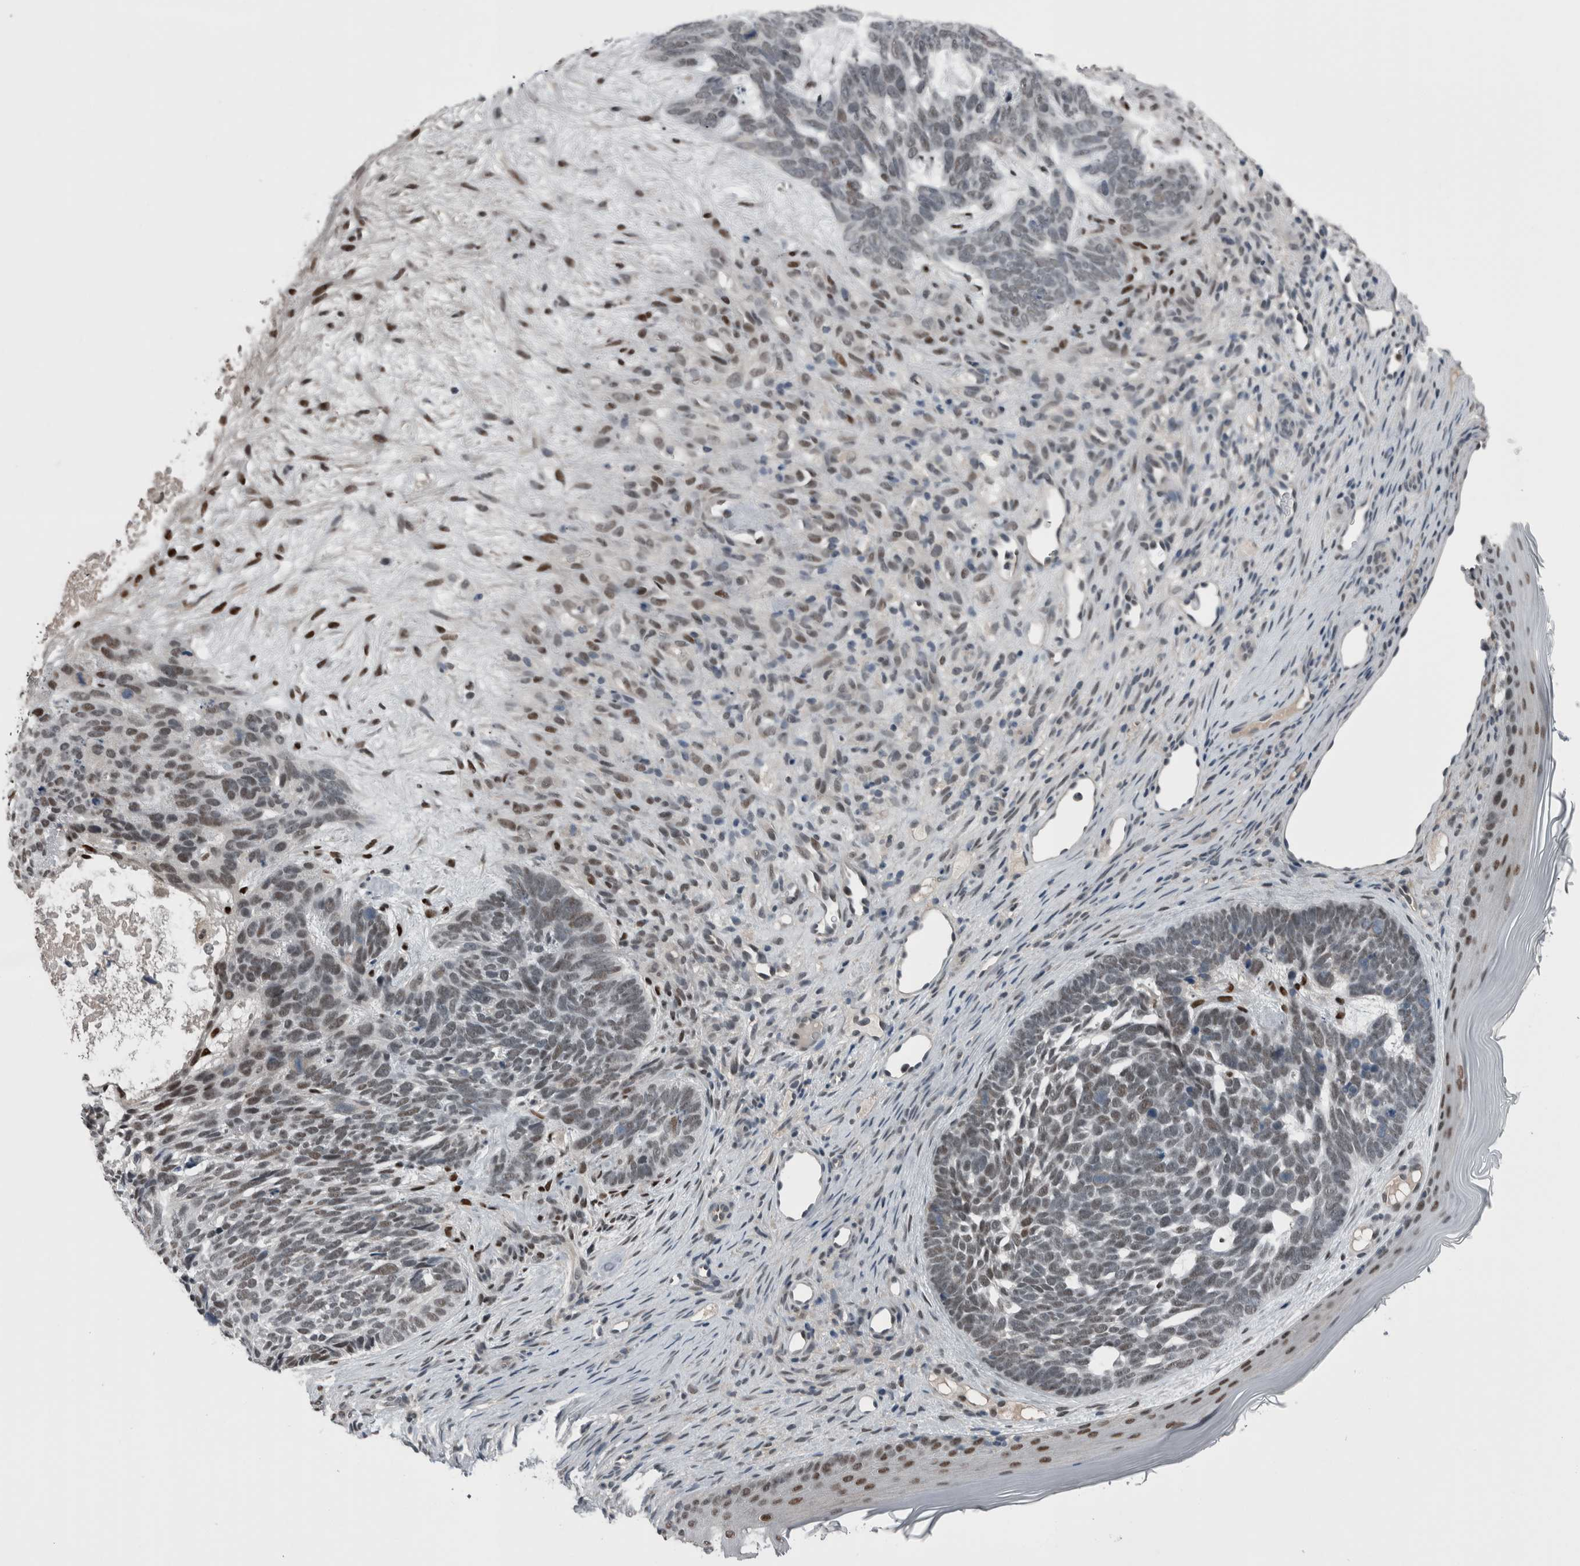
{"staining": {"intensity": "weak", "quantity": "<25%", "location": "nuclear"}, "tissue": "skin cancer", "cell_type": "Tumor cells", "image_type": "cancer", "snomed": [{"axis": "morphology", "description": "Basal cell carcinoma"}, {"axis": "topography", "description": "Skin"}], "caption": "A high-resolution micrograph shows immunohistochemistry staining of basal cell carcinoma (skin), which shows no significant expression in tumor cells. The staining is performed using DAB brown chromogen with nuclei counter-stained in using hematoxylin.", "gene": "ZBTB21", "patient": {"sex": "female", "age": 85}}